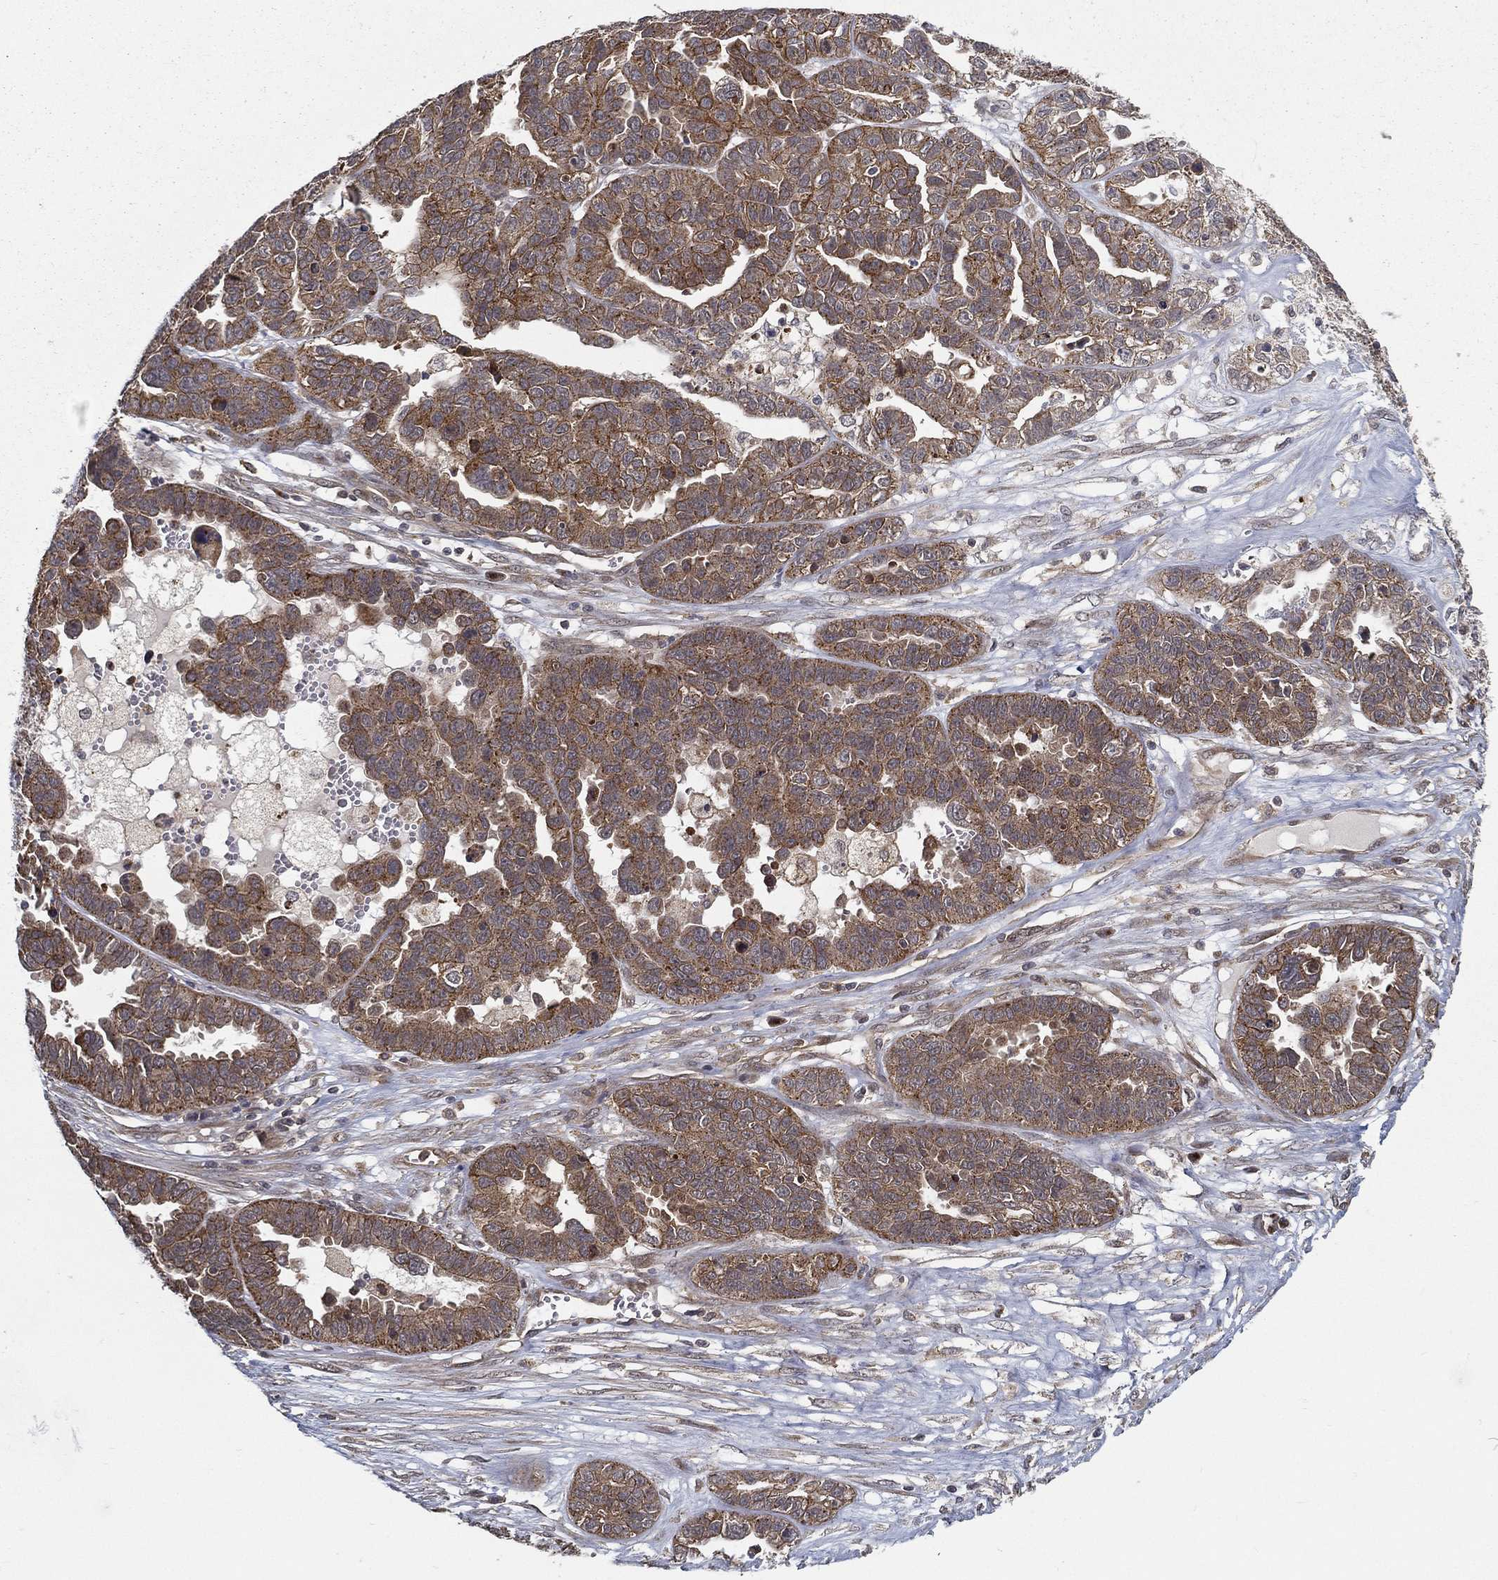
{"staining": {"intensity": "moderate", "quantity": ">75%", "location": "cytoplasmic/membranous"}, "tissue": "ovarian cancer", "cell_type": "Tumor cells", "image_type": "cancer", "snomed": [{"axis": "morphology", "description": "Cystadenocarcinoma, serous, NOS"}, {"axis": "topography", "description": "Ovary"}], "caption": "Human serous cystadenocarcinoma (ovarian) stained with a brown dye exhibits moderate cytoplasmic/membranous positive staining in about >75% of tumor cells.", "gene": "UACA", "patient": {"sex": "female", "age": 87}}